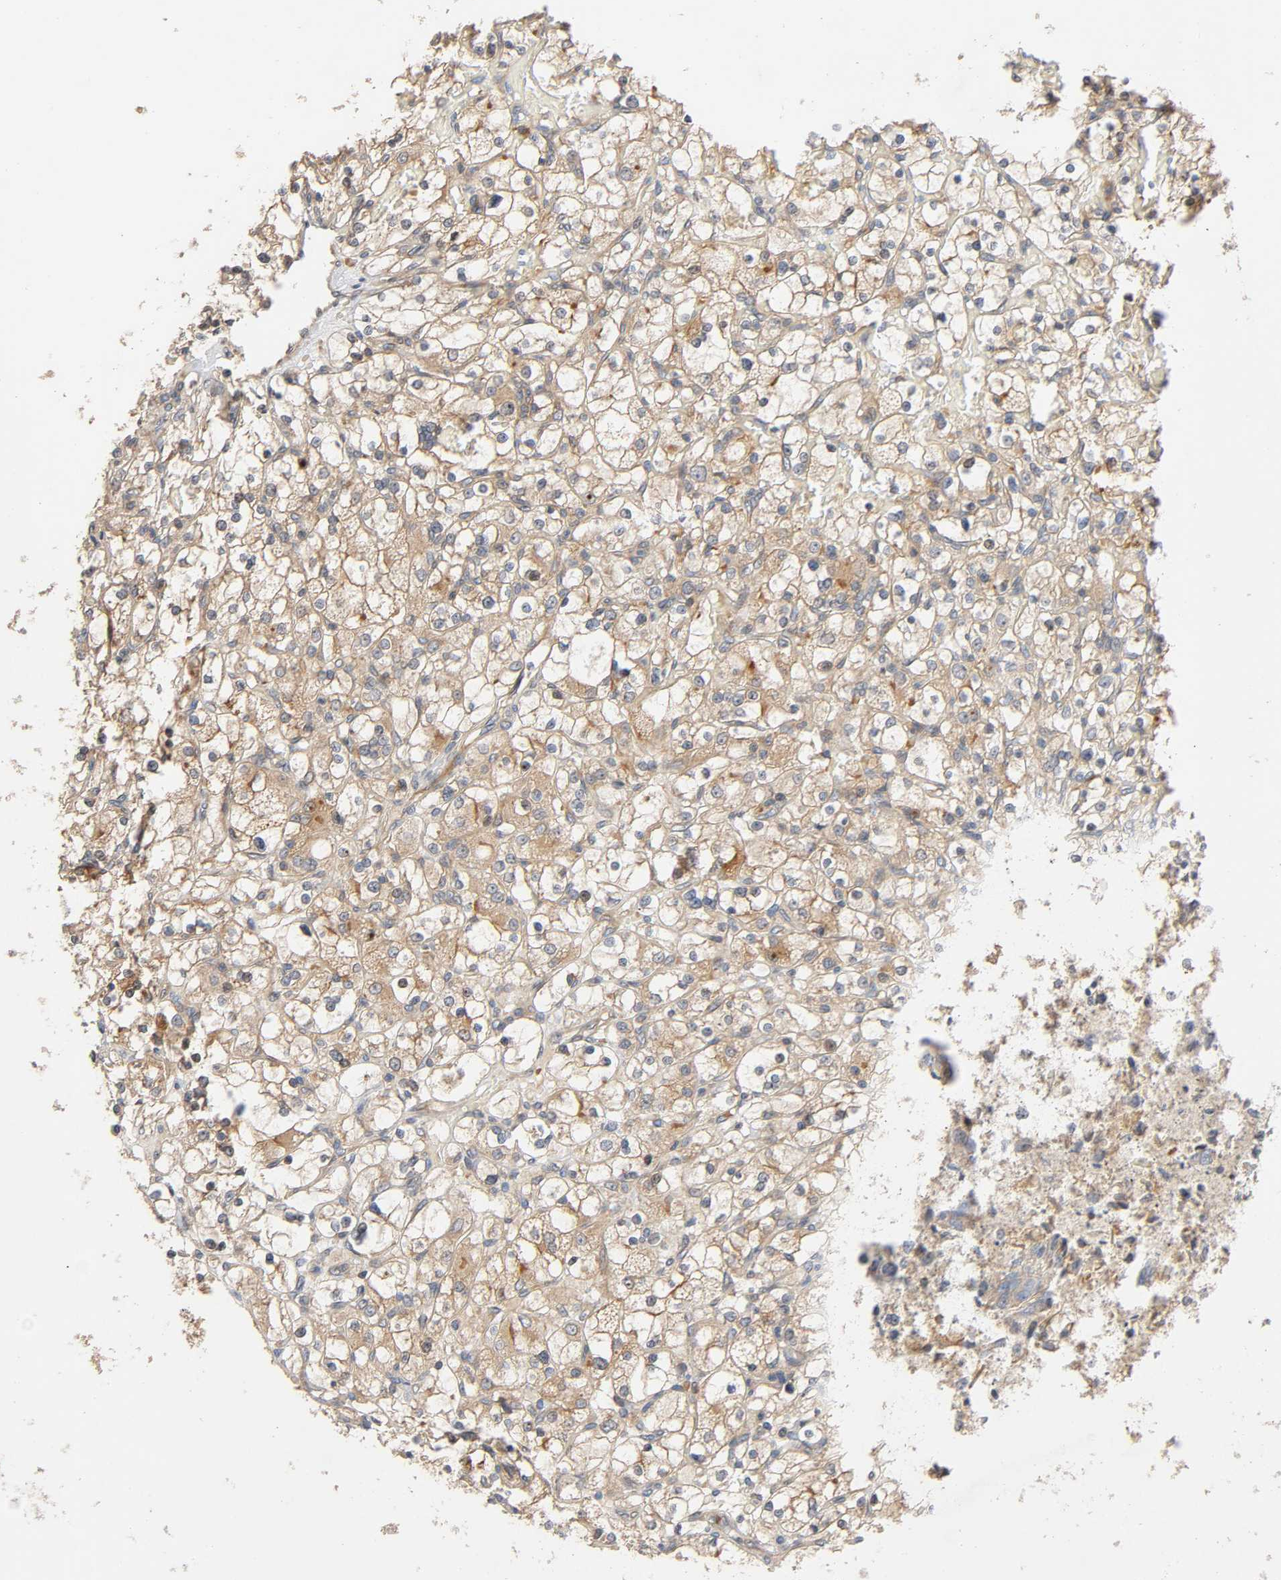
{"staining": {"intensity": "weak", "quantity": "<25%", "location": "cytoplasmic/membranous"}, "tissue": "renal cancer", "cell_type": "Tumor cells", "image_type": "cancer", "snomed": [{"axis": "morphology", "description": "Adenocarcinoma, NOS"}, {"axis": "topography", "description": "Kidney"}], "caption": "The photomicrograph demonstrates no staining of tumor cells in renal adenocarcinoma.", "gene": "SGSM1", "patient": {"sex": "female", "age": 83}}